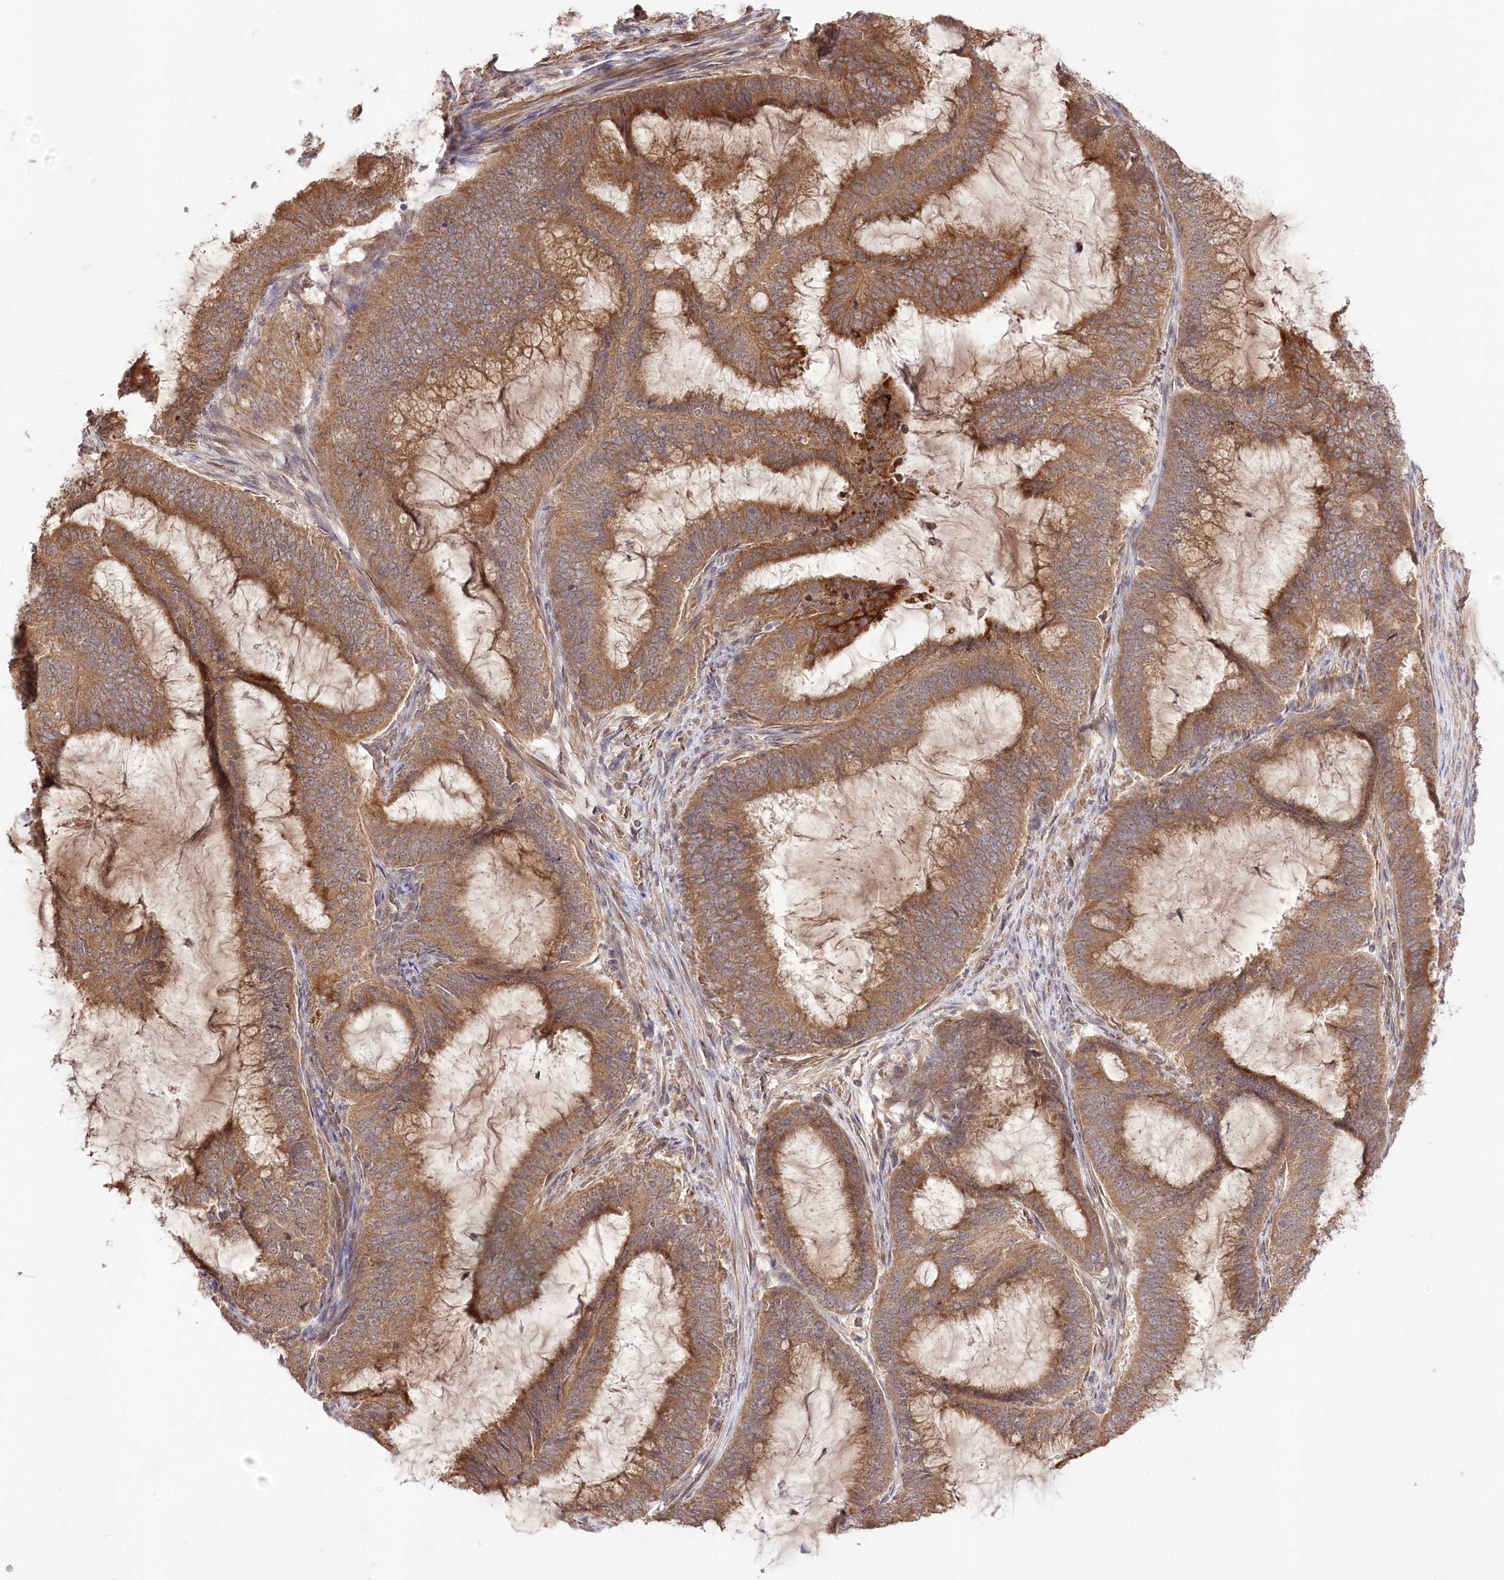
{"staining": {"intensity": "moderate", "quantity": ">75%", "location": "cytoplasmic/membranous"}, "tissue": "endometrial cancer", "cell_type": "Tumor cells", "image_type": "cancer", "snomed": [{"axis": "morphology", "description": "Adenocarcinoma, NOS"}, {"axis": "topography", "description": "Endometrium"}], "caption": "Human adenocarcinoma (endometrial) stained for a protein (brown) demonstrates moderate cytoplasmic/membranous positive positivity in approximately >75% of tumor cells.", "gene": "HELT", "patient": {"sex": "female", "age": 51}}